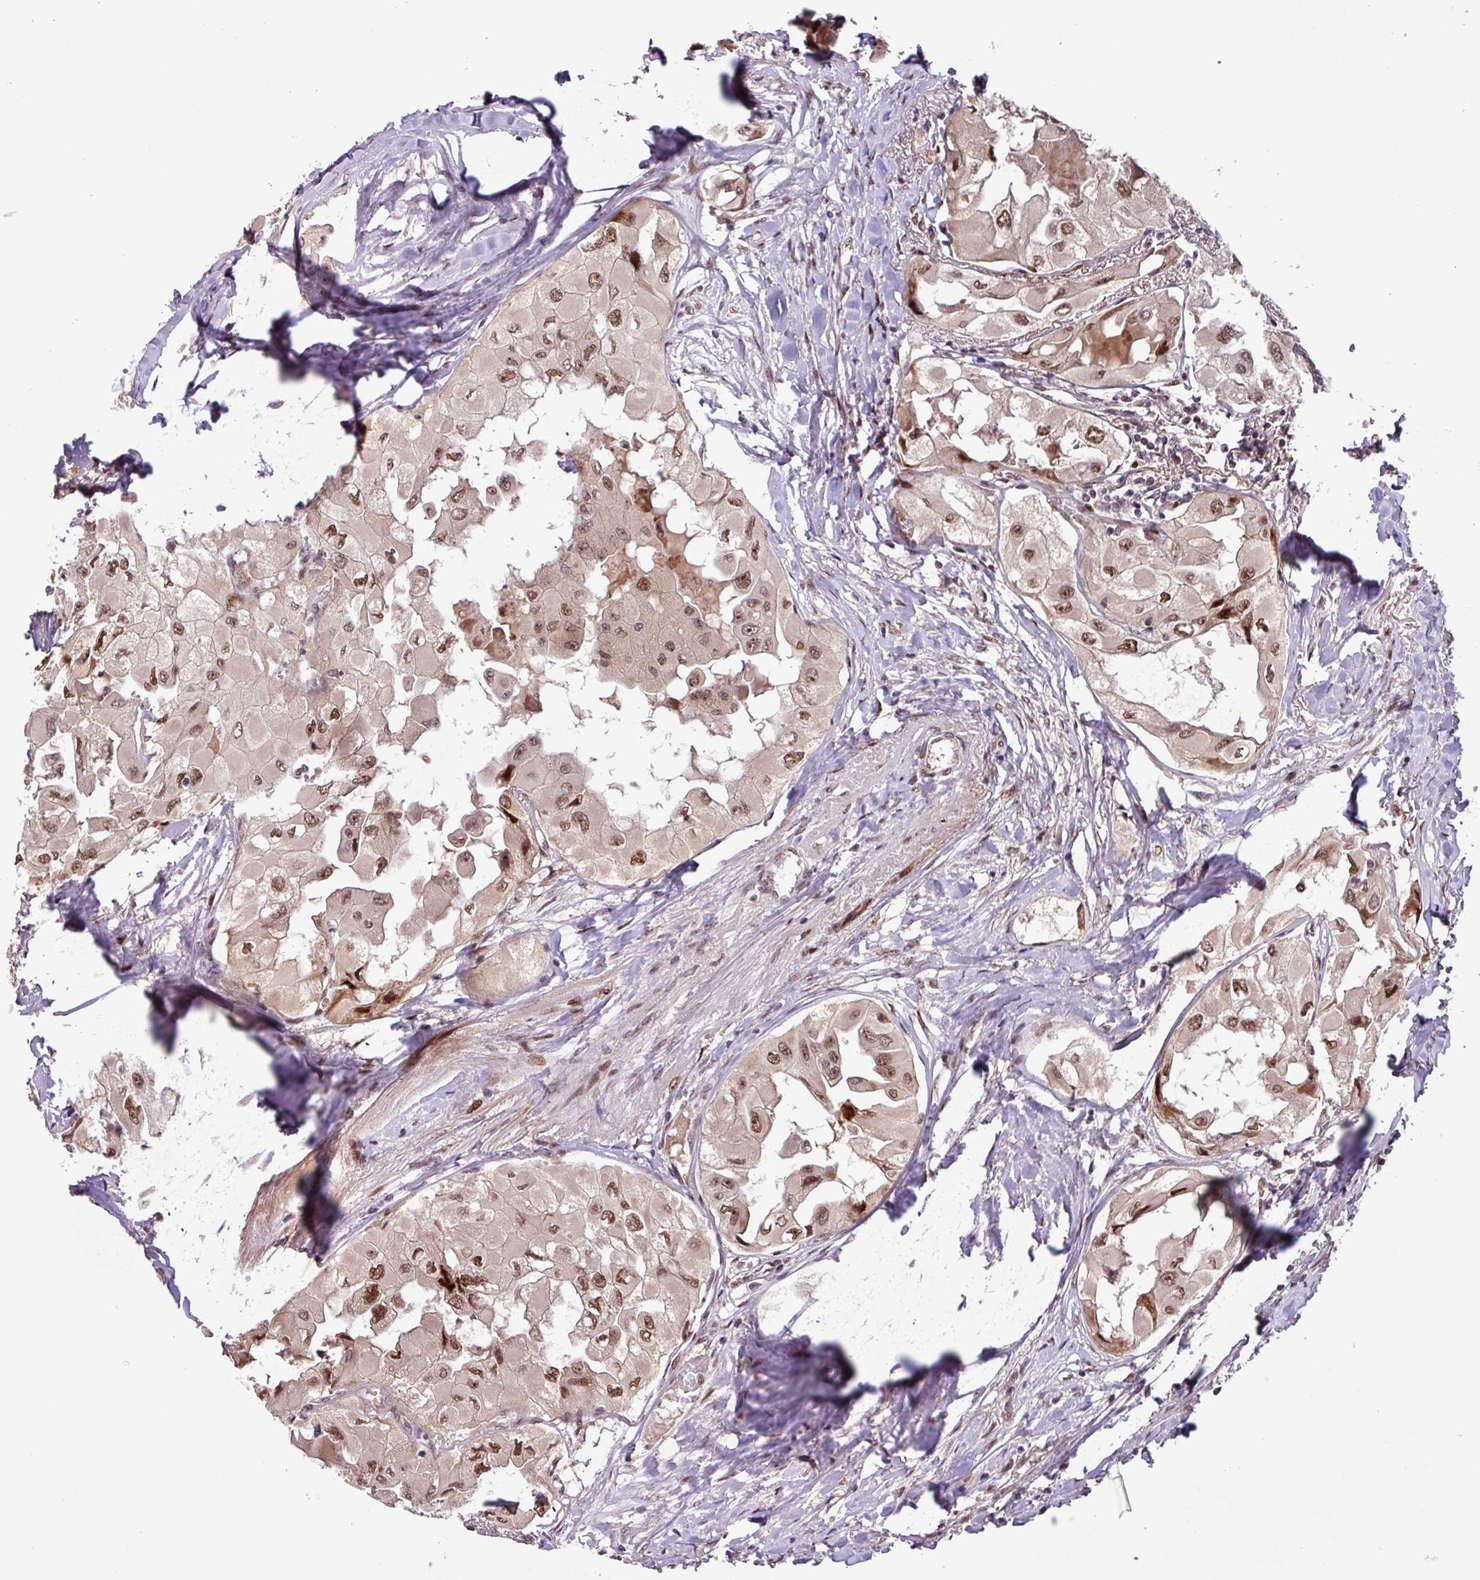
{"staining": {"intensity": "moderate", "quantity": ">75%", "location": "nuclear"}, "tissue": "thyroid cancer", "cell_type": "Tumor cells", "image_type": "cancer", "snomed": [{"axis": "morphology", "description": "Normal tissue, NOS"}, {"axis": "morphology", "description": "Papillary adenocarcinoma, NOS"}, {"axis": "topography", "description": "Thyroid gland"}], "caption": "Protein staining of thyroid cancer (papillary adenocarcinoma) tissue exhibits moderate nuclear staining in approximately >75% of tumor cells.", "gene": "SLC22A24", "patient": {"sex": "female", "age": 59}}